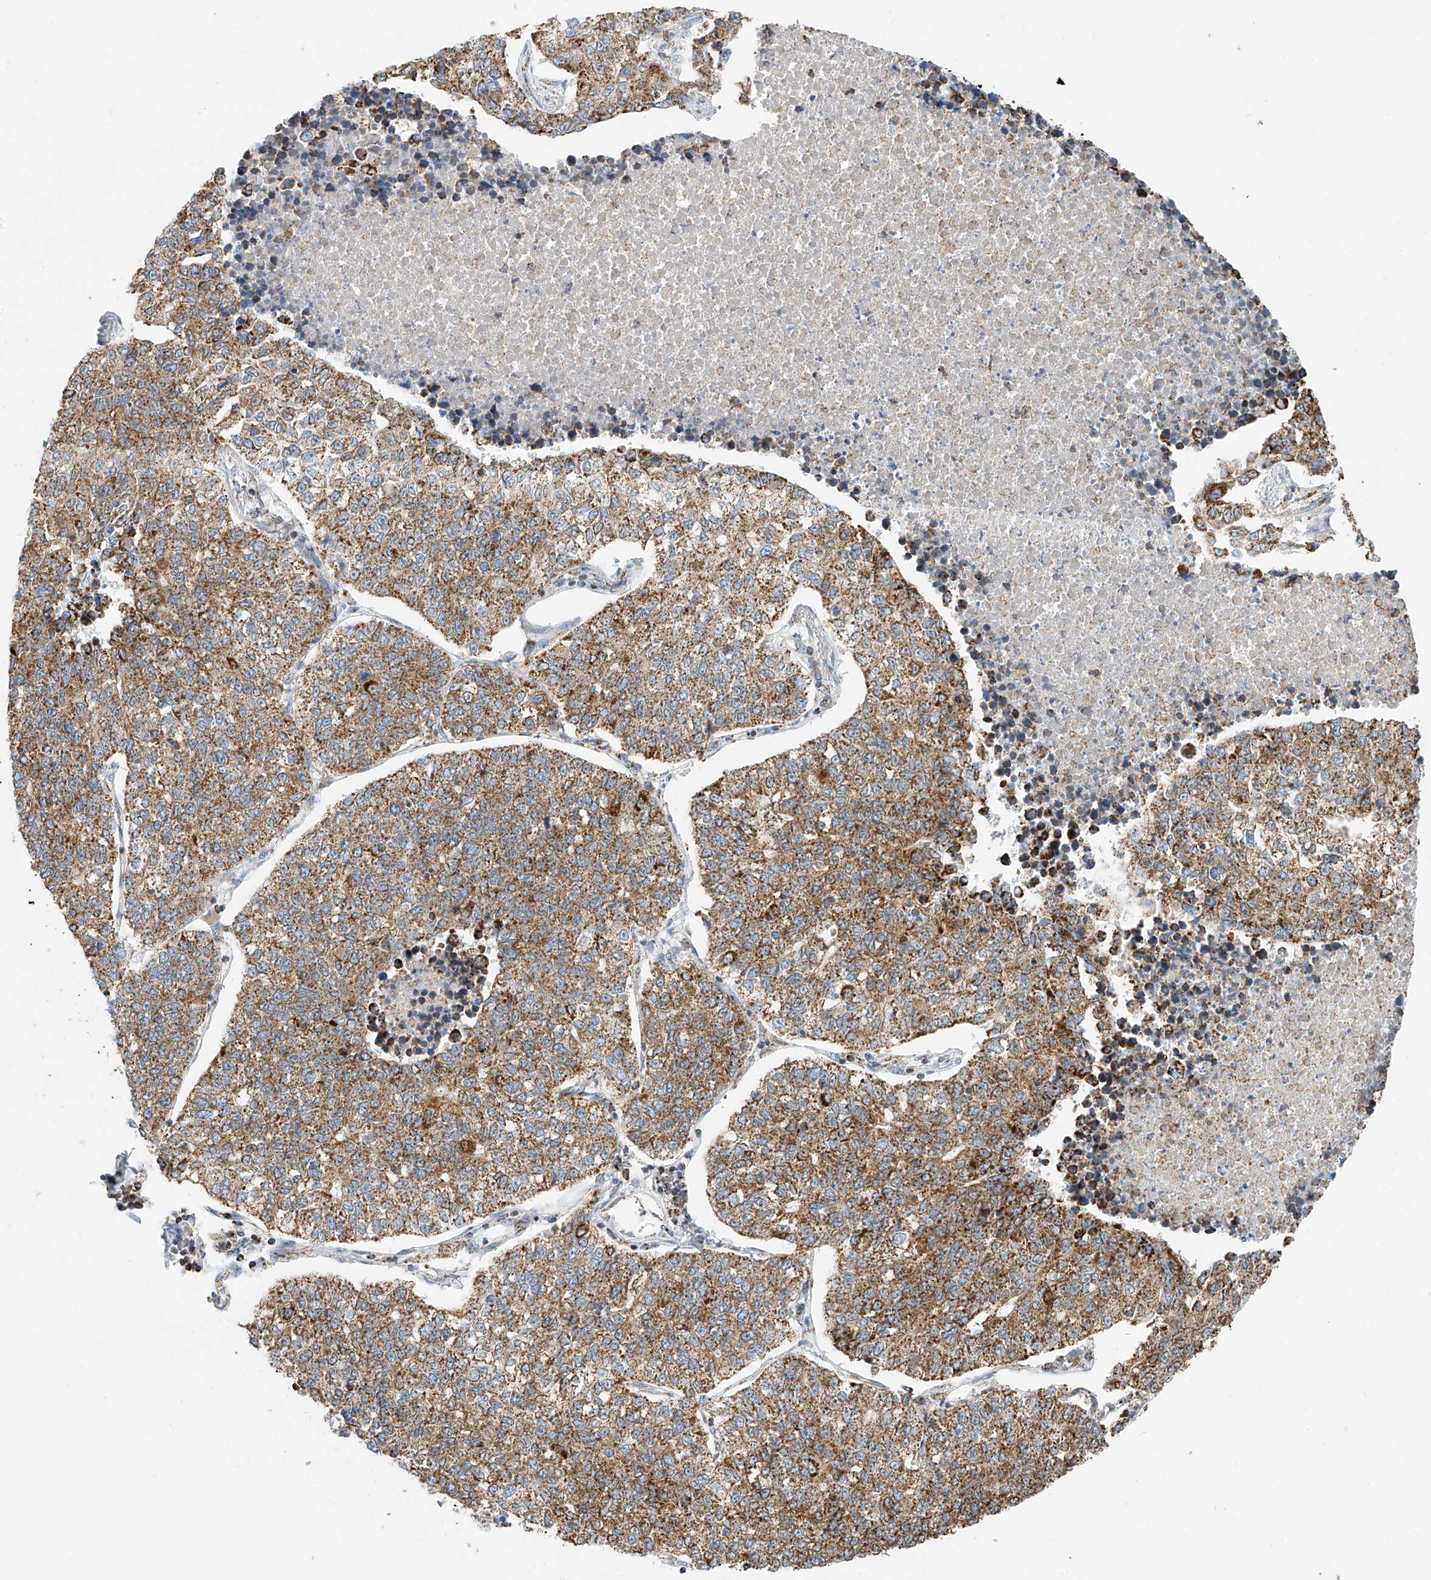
{"staining": {"intensity": "moderate", "quantity": ">75%", "location": "cytoplasmic/membranous"}, "tissue": "lung cancer", "cell_type": "Tumor cells", "image_type": "cancer", "snomed": [{"axis": "morphology", "description": "Adenocarcinoma, NOS"}, {"axis": "topography", "description": "Lung"}], "caption": "Immunohistochemistry (IHC) histopathology image of lung cancer stained for a protein (brown), which exhibits medium levels of moderate cytoplasmic/membranous expression in approximately >75% of tumor cells.", "gene": "PPA2", "patient": {"sex": "male", "age": 49}}